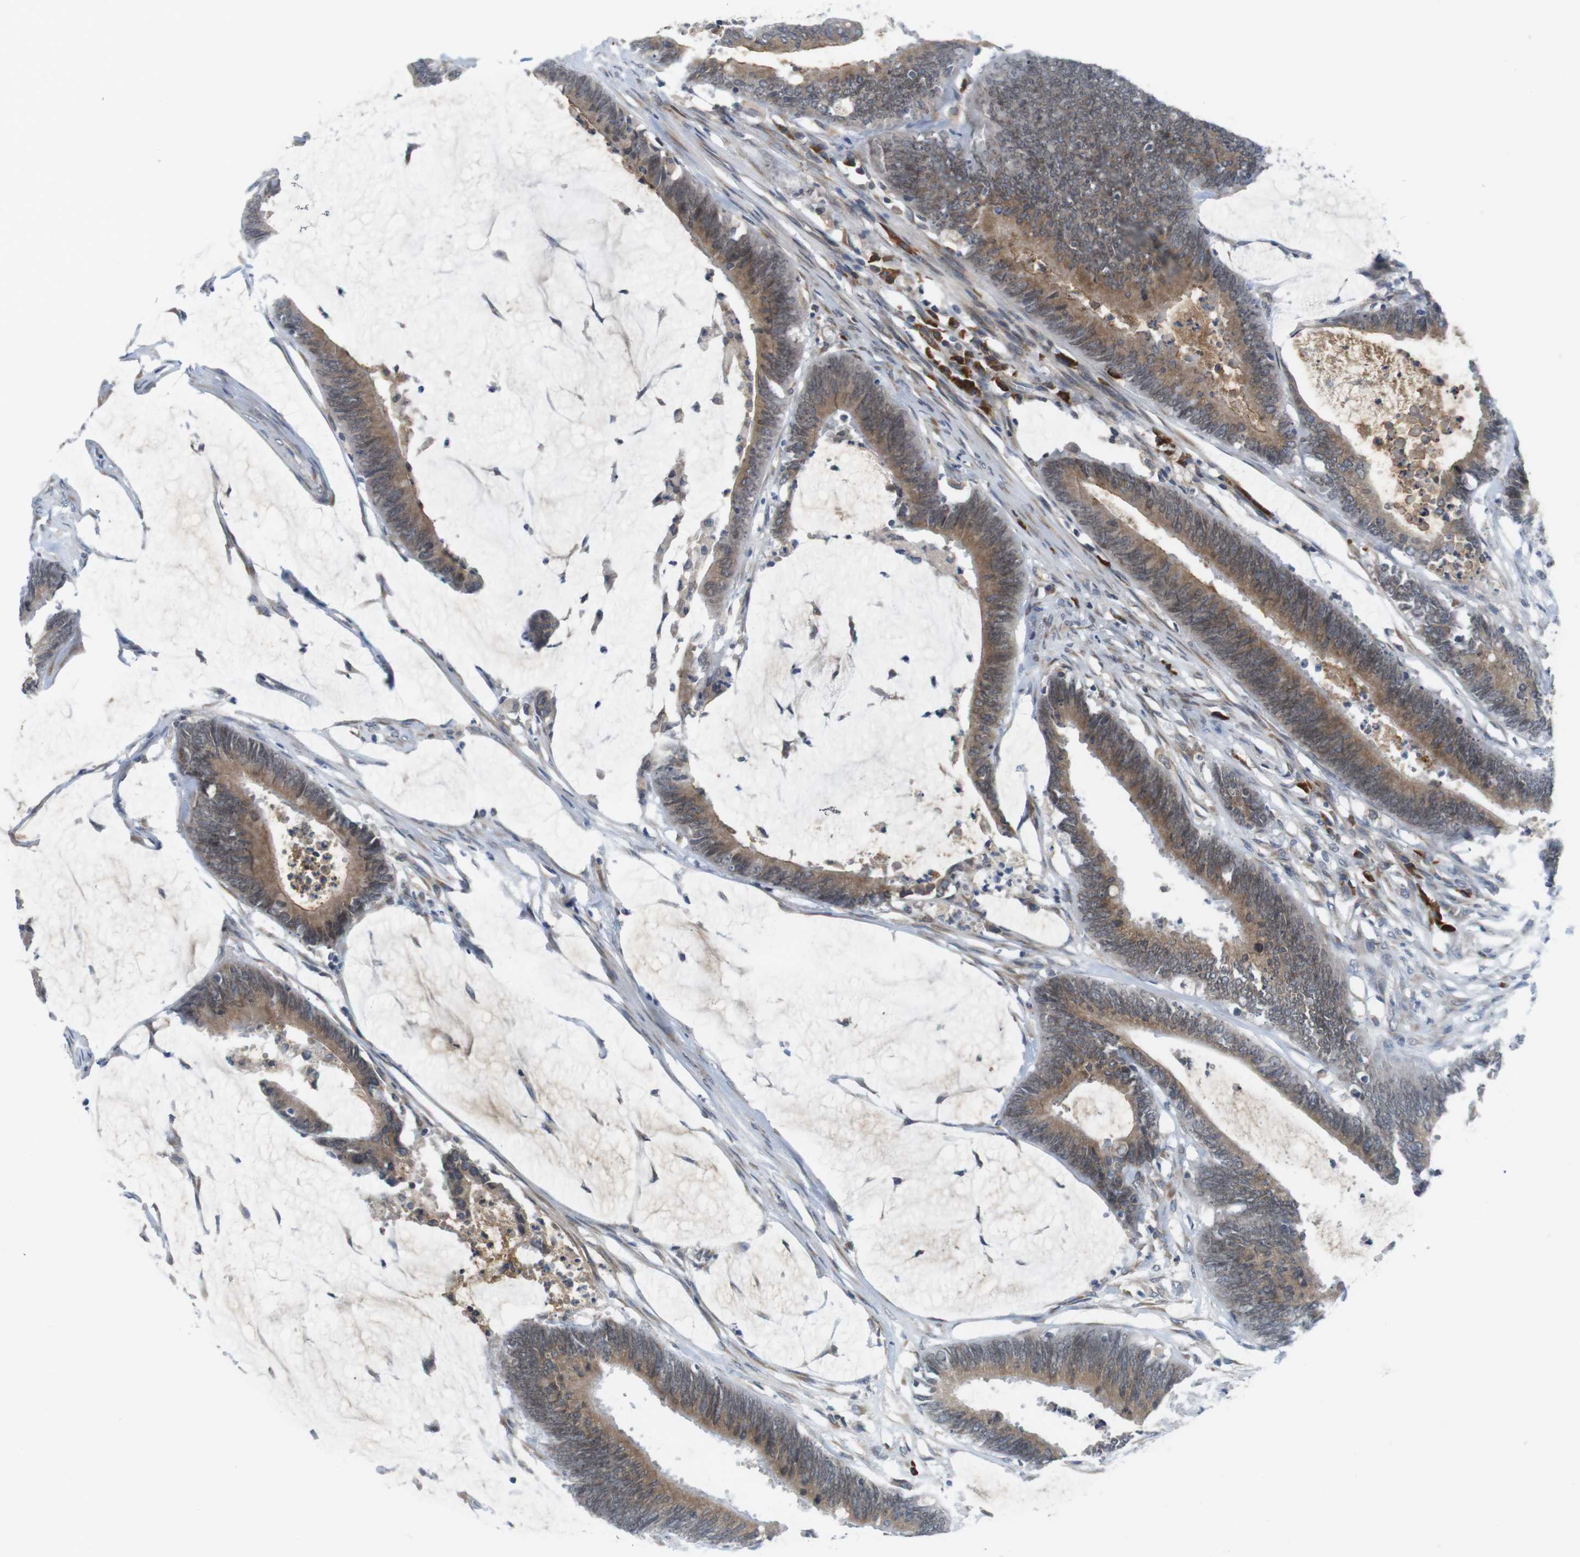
{"staining": {"intensity": "moderate", "quantity": ">75%", "location": "cytoplasmic/membranous"}, "tissue": "colorectal cancer", "cell_type": "Tumor cells", "image_type": "cancer", "snomed": [{"axis": "morphology", "description": "Adenocarcinoma, NOS"}, {"axis": "topography", "description": "Rectum"}], "caption": "A brown stain shows moderate cytoplasmic/membranous staining of a protein in colorectal adenocarcinoma tumor cells. (brown staining indicates protein expression, while blue staining denotes nuclei).", "gene": "ERGIC3", "patient": {"sex": "female", "age": 66}}